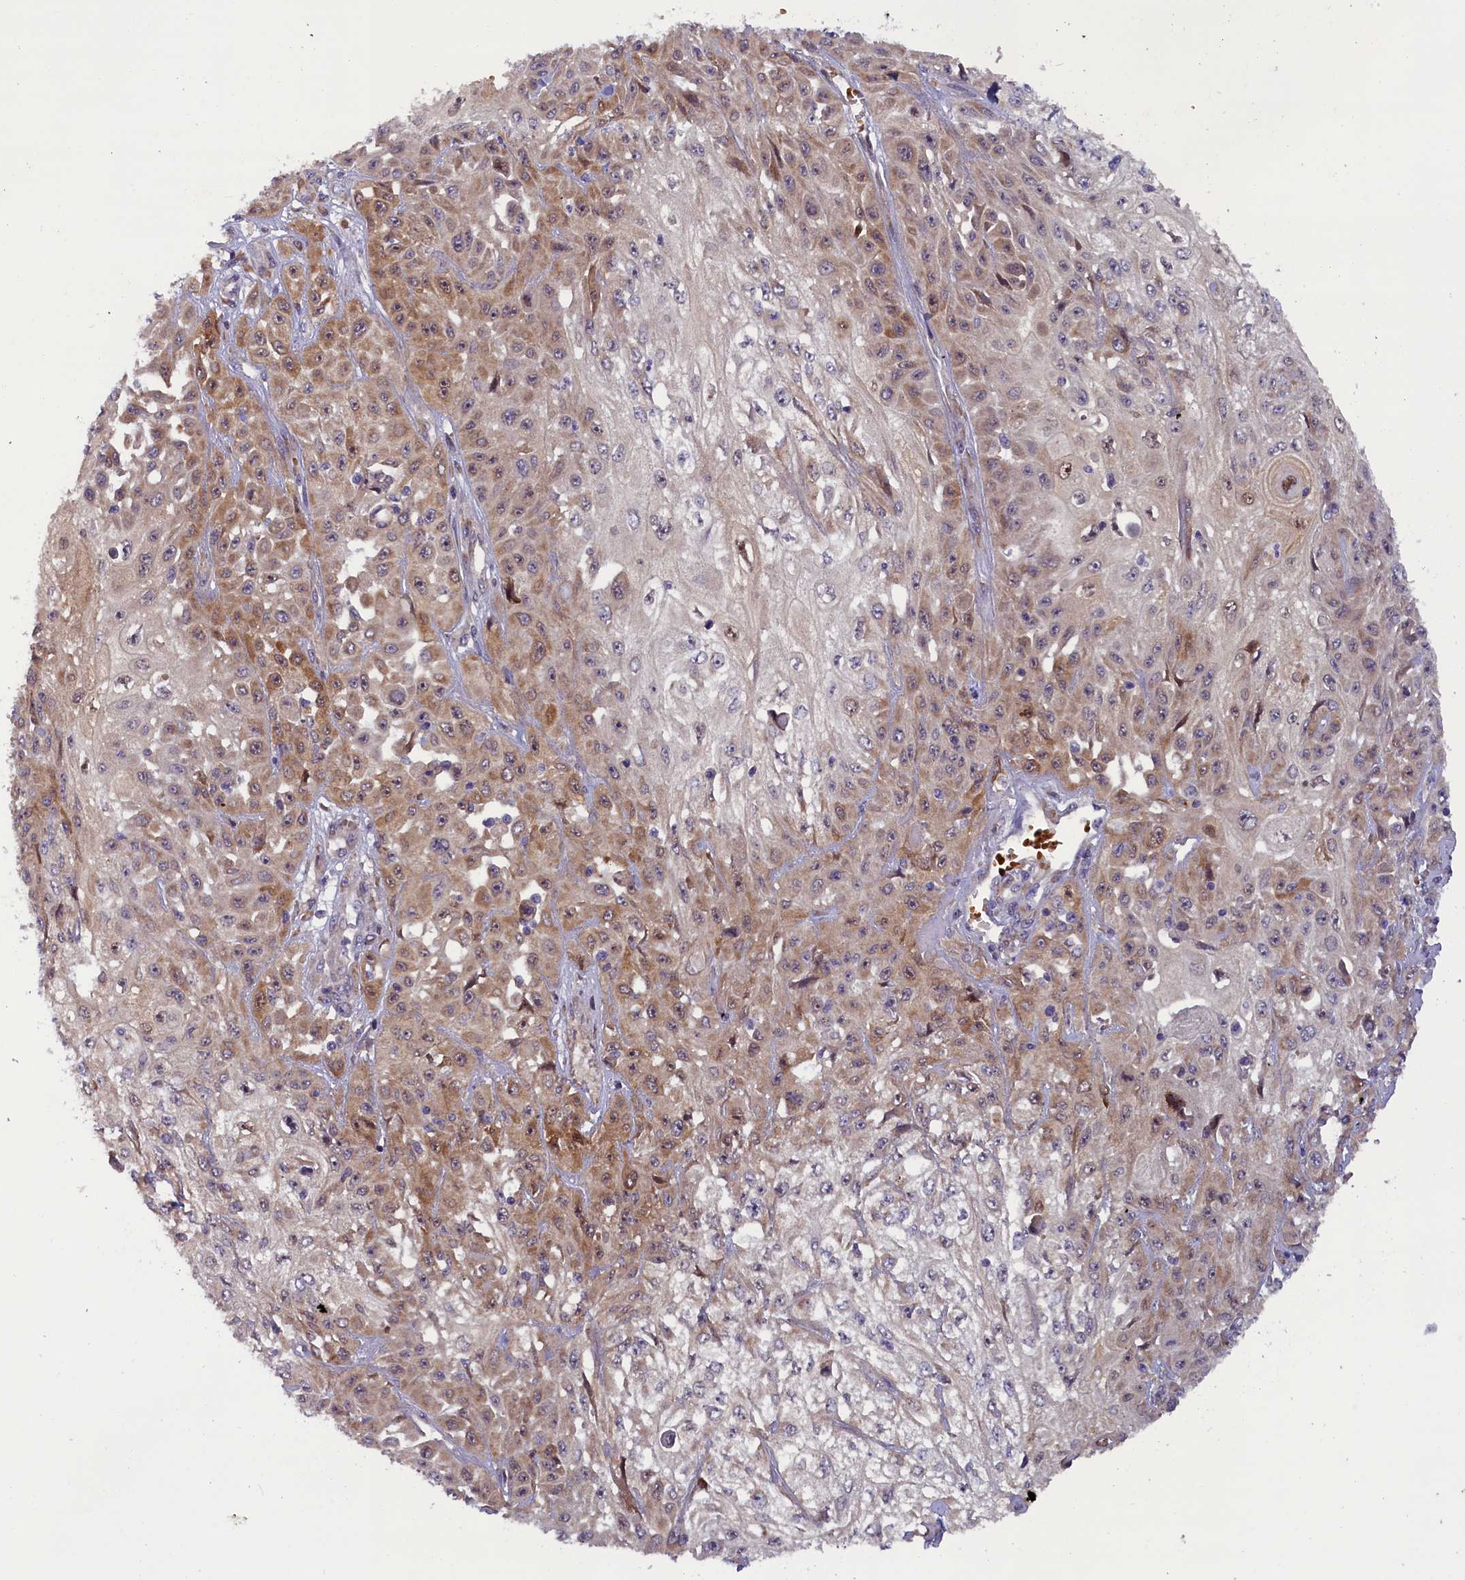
{"staining": {"intensity": "moderate", "quantity": "25%-75%", "location": "cytoplasmic/membranous"}, "tissue": "skin cancer", "cell_type": "Tumor cells", "image_type": "cancer", "snomed": [{"axis": "morphology", "description": "Squamous cell carcinoma, NOS"}, {"axis": "morphology", "description": "Squamous cell carcinoma, metastatic, NOS"}, {"axis": "topography", "description": "Skin"}, {"axis": "topography", "description": "Lymph node"}], "caption": "The histopathology image displays immunohistochemical staining of squamous cell carcinoma (skin). There is moderate cytoplasmic/membranous expression is appreciated in approximately 25%-75% of tumor cells.", "gene": "CCDC9B", "patient": {"sex": "male", "age": 75}}